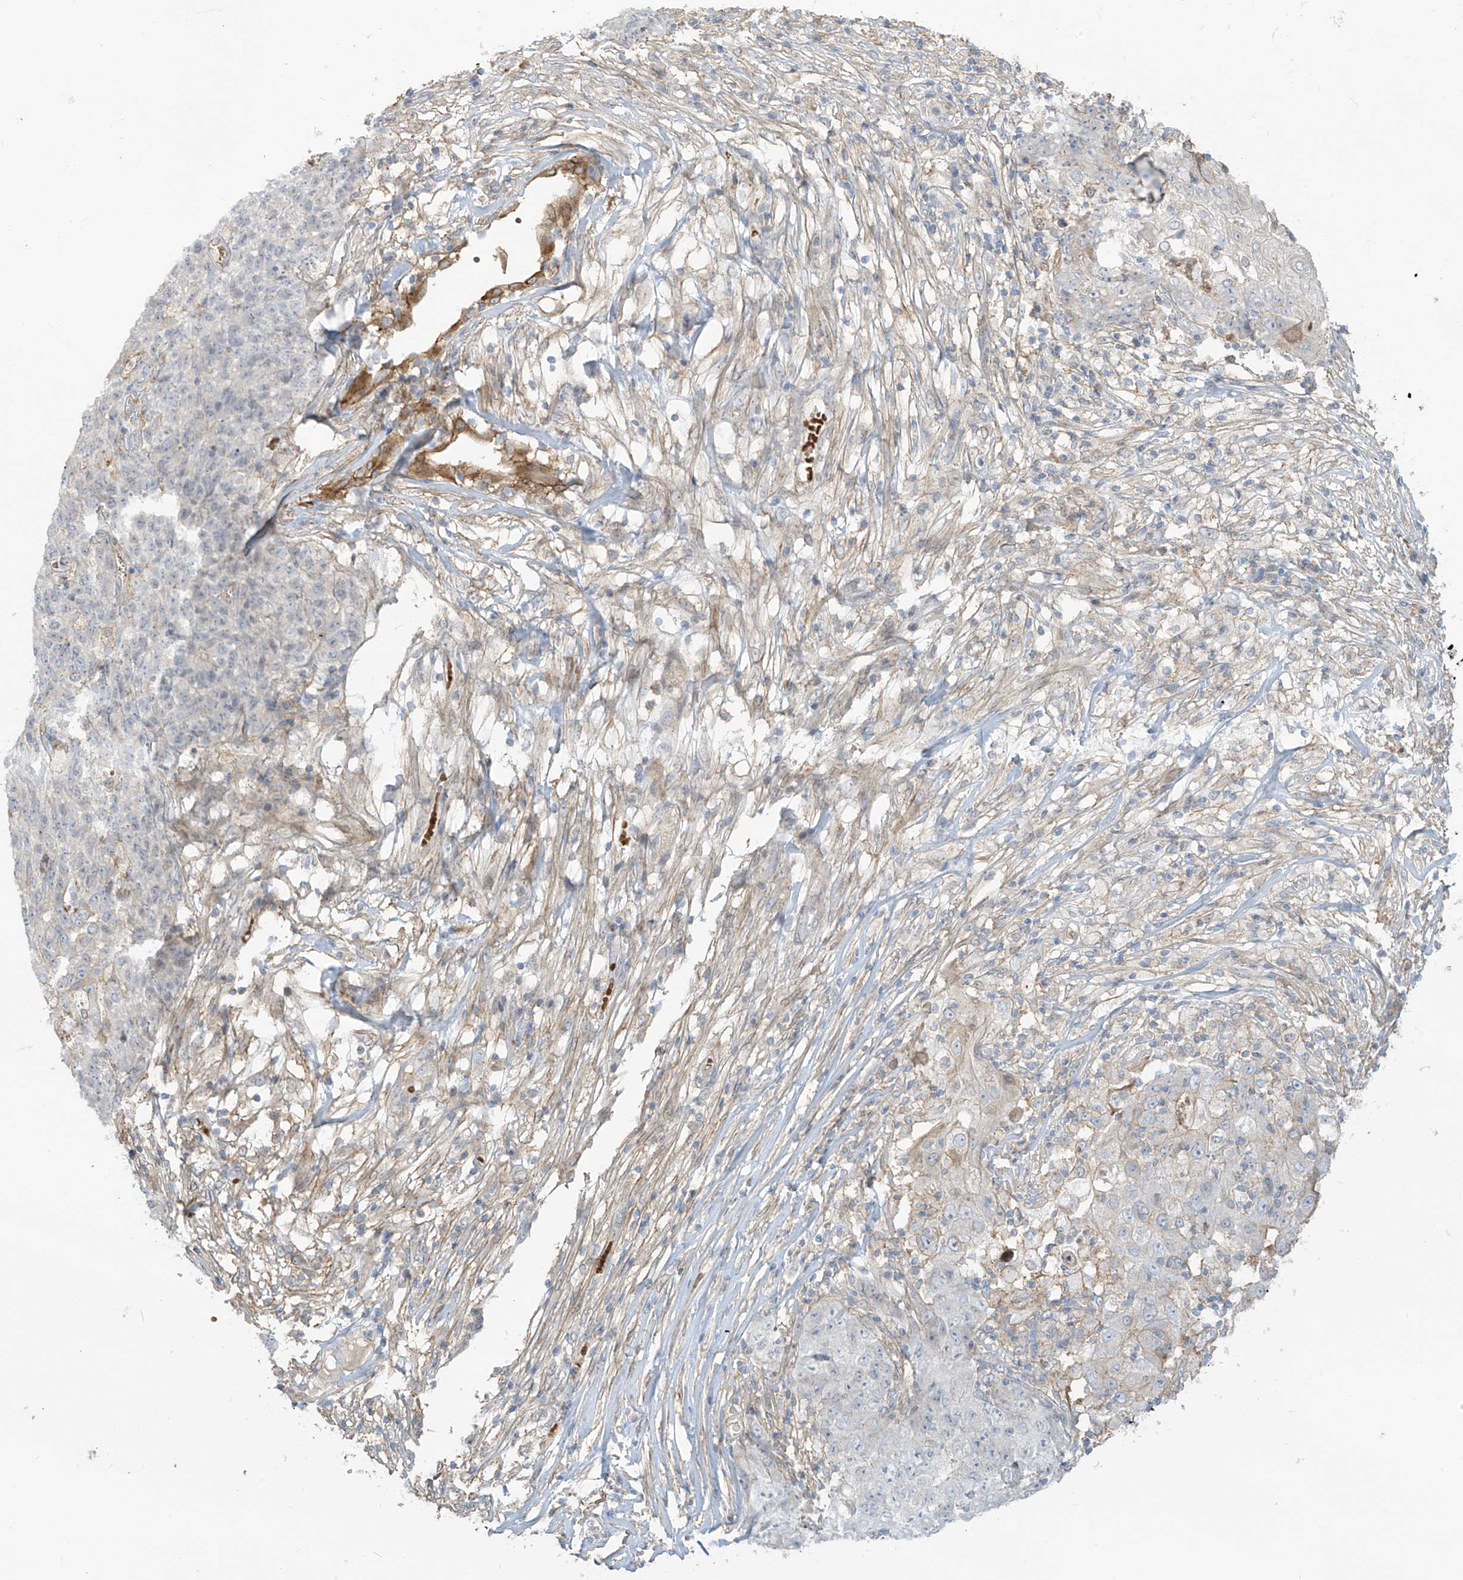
{"staining": {"intensity": "negative", "quantity": "none", "location": "none"}, "tissue": "ovarian cancer", "cell_type": "Tumor cells", "image_type": "cancer", "snomed": [{"axis": "morphology", "description": "Carcinoma, endometroid"}, {"axis": "topography", "description": "Ovary"}], "caption": "Immunohistochemistry (IHC) photomicrograph of ovarian endometroid carcinoma stained for a protein (brown), which displays no staining in tumor cells.", "gene": "ZGRF1", "patient": {"sex": "female", "age": 42}}